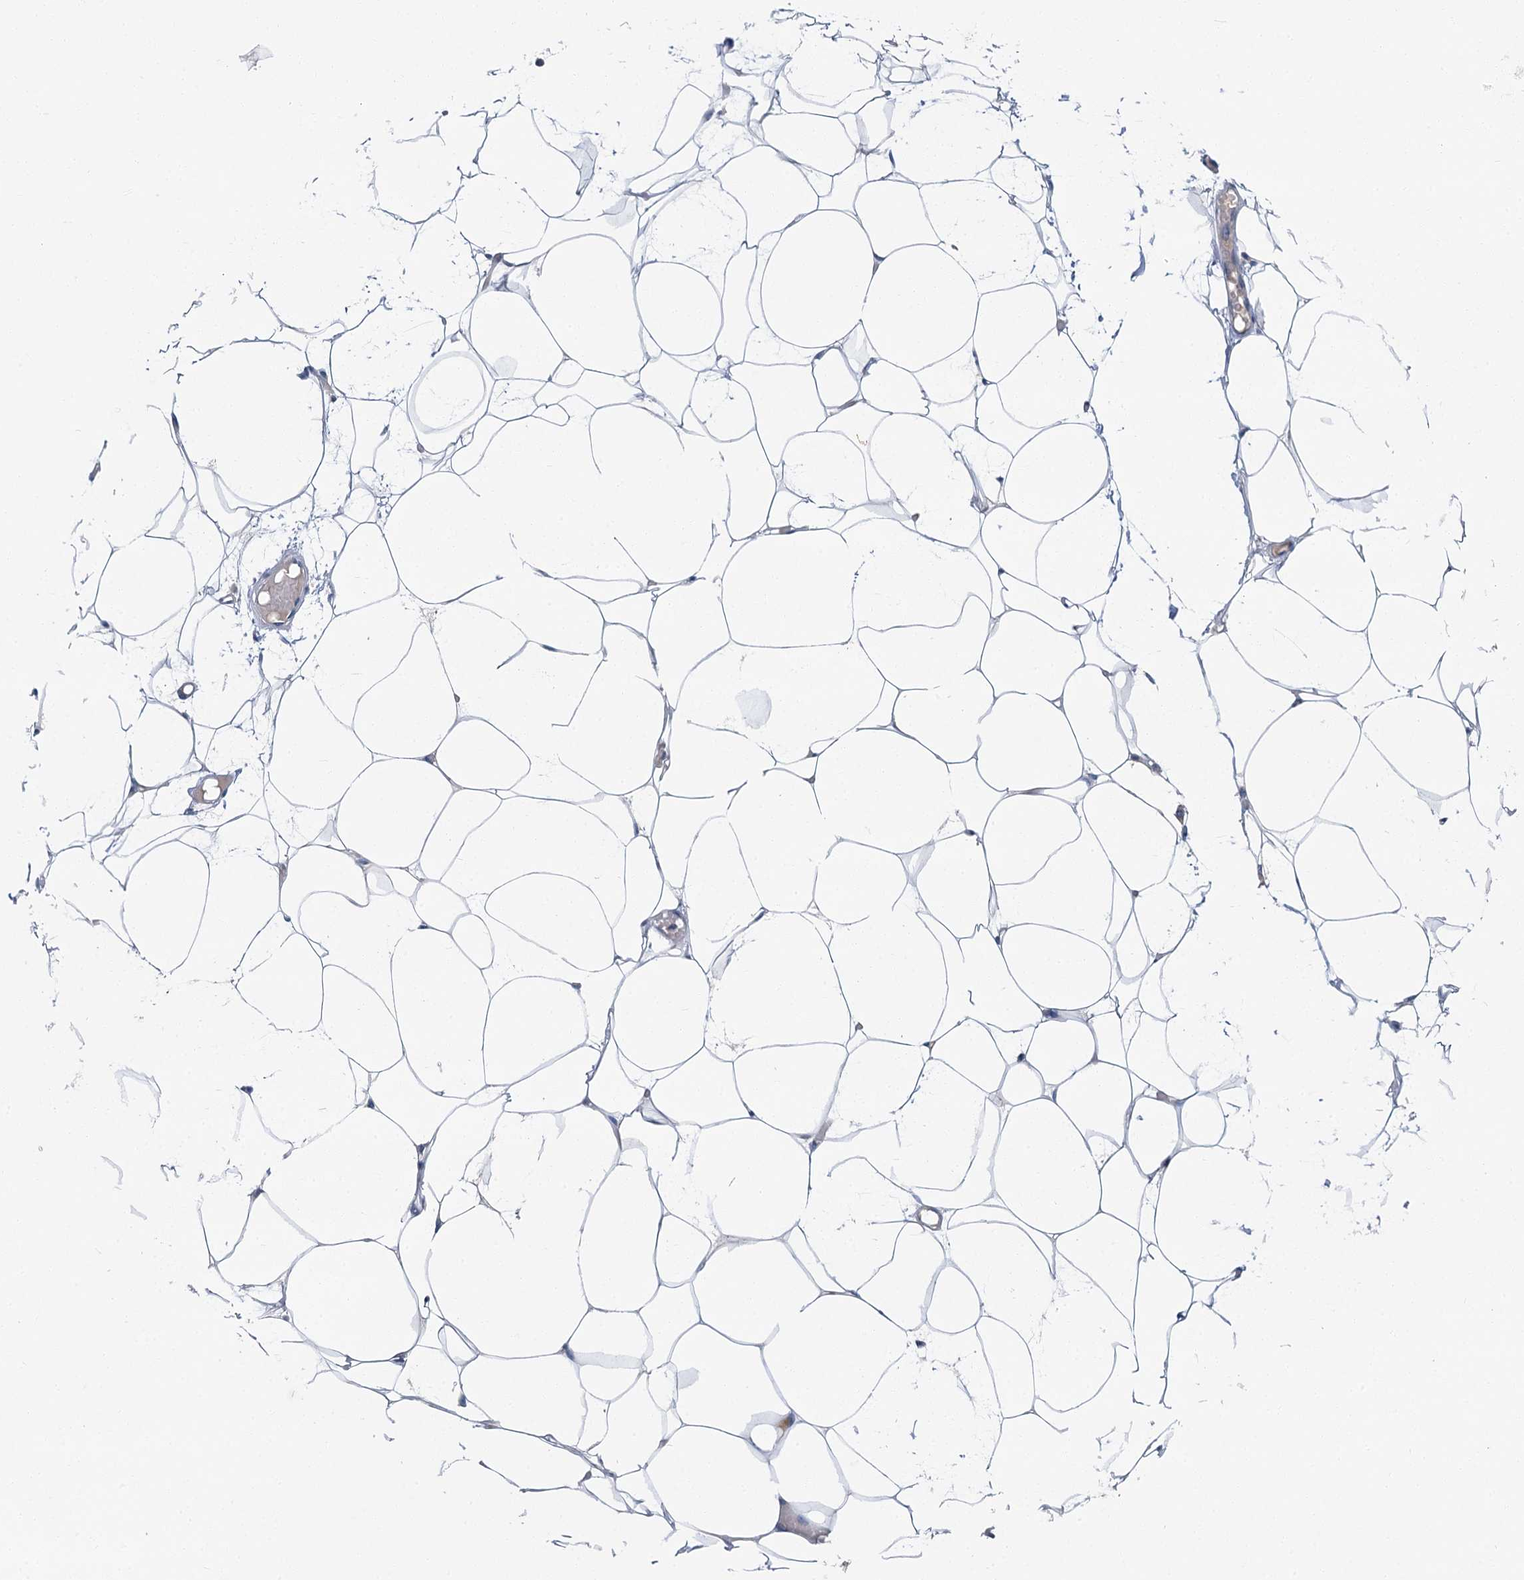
{"staining": {"intensity": "negative", "quantity": "none", "location": "none"}, "tissue": "adipose tissue", "cell_type": "Adipocytes", "image_type": "normal", "snomed": [{"axis": "morphology", "description": "Normal tissue, NOS"}, {"axis": "topography", "description": "Breast"}], "caption": "Immunohistochemistry of unremarkable human adipose tissue shows no staining in adipocytes.", "gene": "SPINK9", "patient": {"sex": "female", "age": 23}}